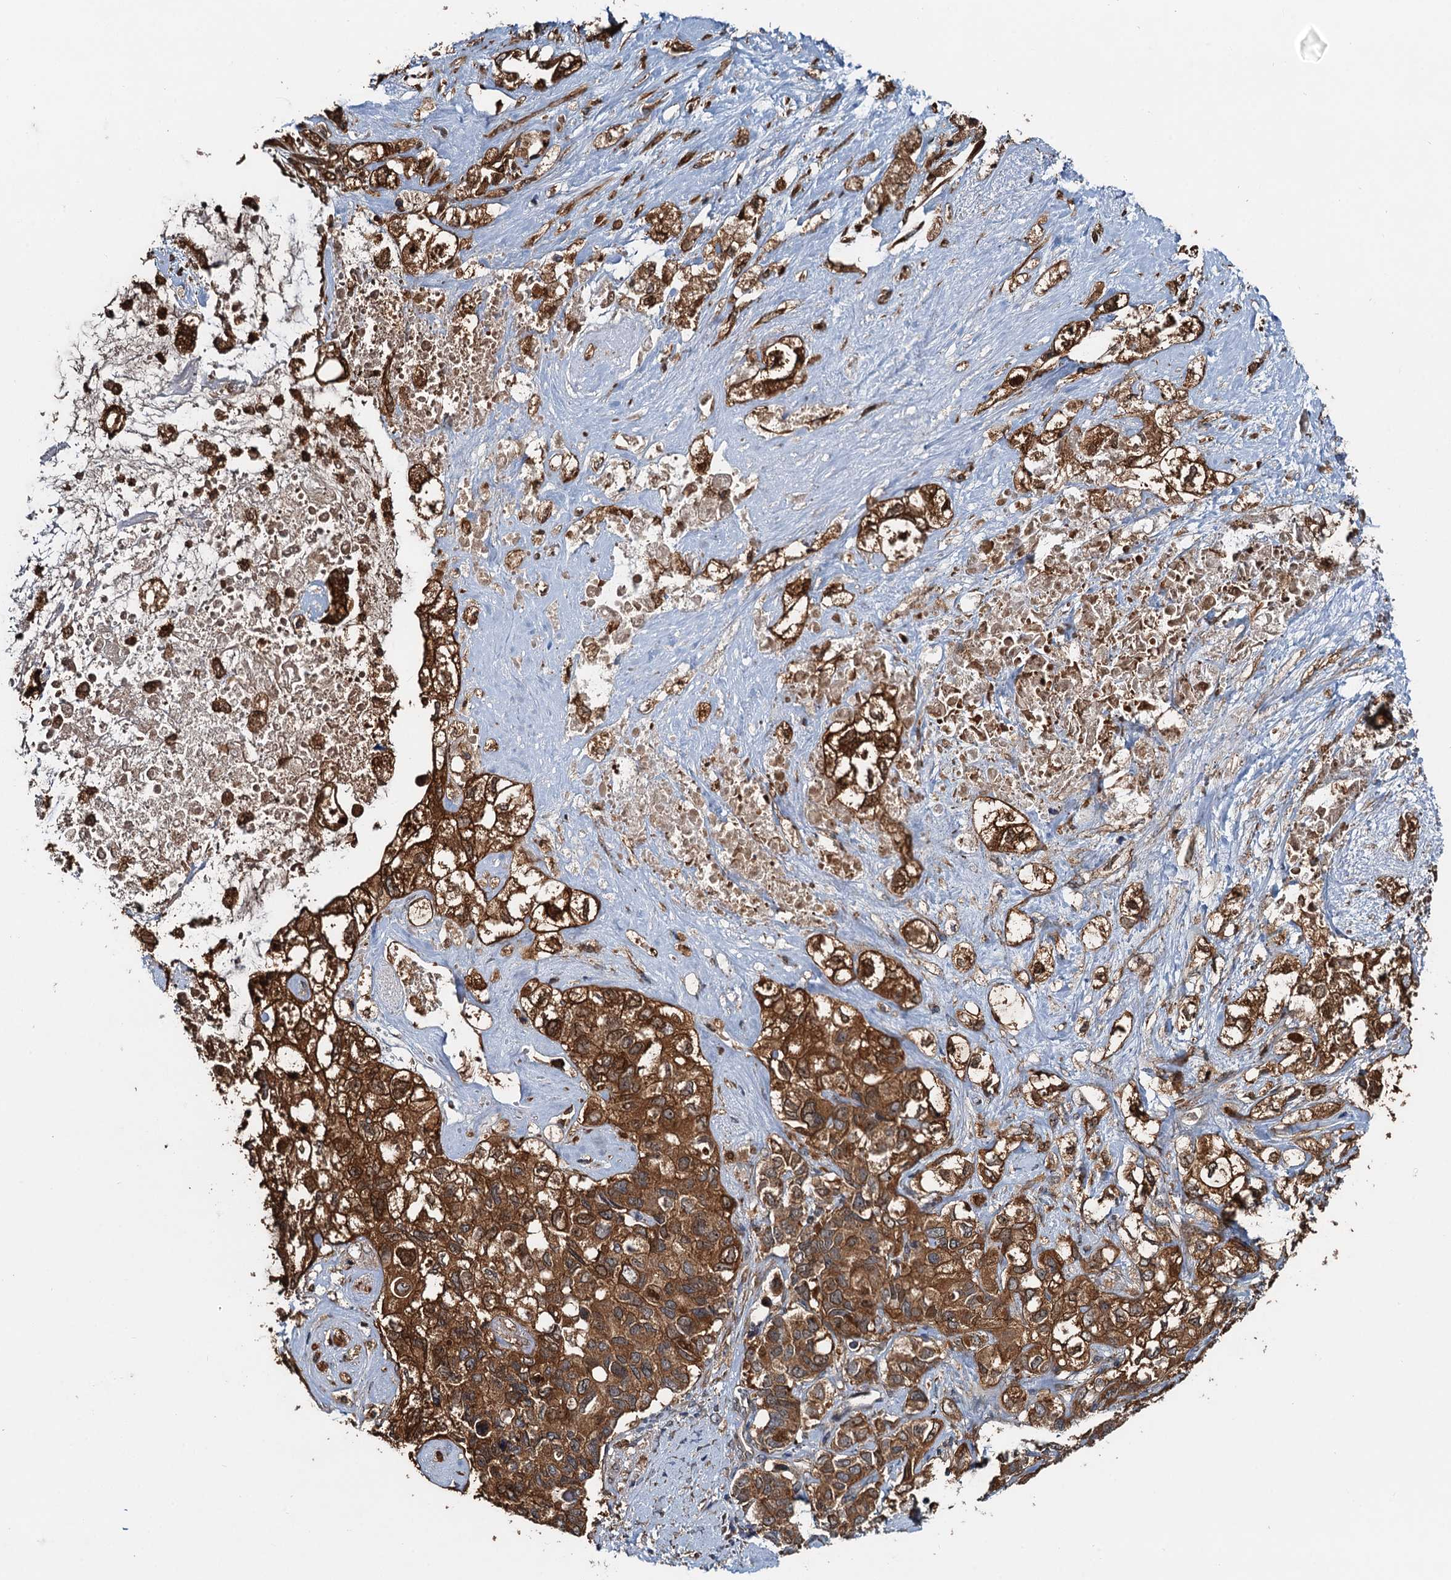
{"staining": {"intensity": "strong", "quantity": ">75%", "location": "cytoplasmic/membranous"}, "tissue": "pancreatic cancer", "cell_type": "Tumor cells", "image_type": "cancer", "snomed": [{"axis": "morphology", "description": "Adenocarcinoma, NOS"}, {"axis": "topography", "description": "Pancreas"}], "caption": "This photomicrograph exhibits pancreatic cancer stained with IHC to label a protein in brown. The cytoplasmic/membranous of tumor cells show strong positivity for the protein. Nuclei are counter-stained blue.", "gene": "USP6NL", "patient": {"sex": "female", "age": 56}}